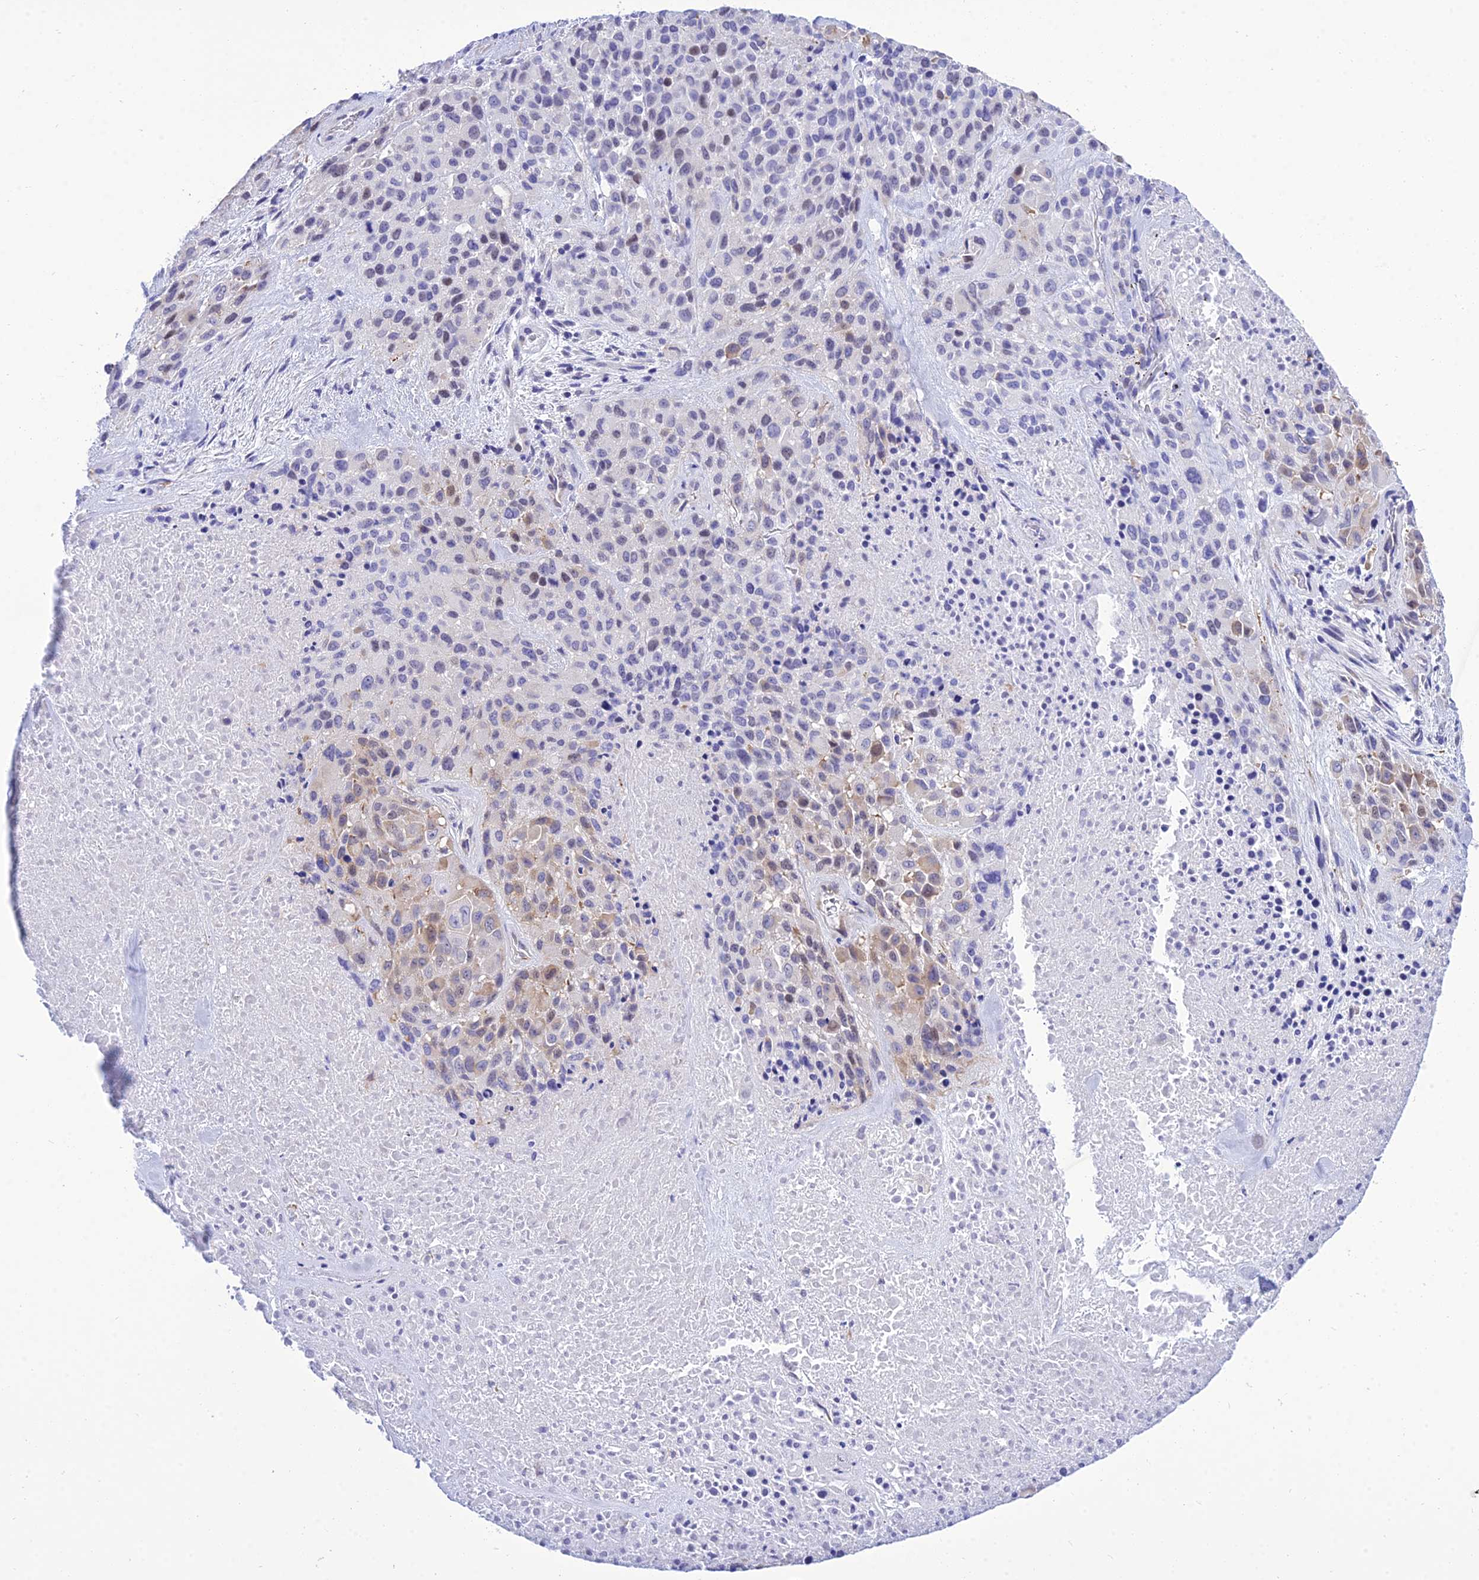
{"staining": {"intensity": "weak", "quantity": "<25%", "location": "cytoplasmic/membranous"}, "tissue": "melanoma", "cell_type": "Tumor cells", "image_type": "cancer", "snomed": [{"axis": "morphology", "description": "Malignant melanoma, Metastatic site"}, {"axis": "topography", "description": "Skin"}], "caption": "IHC photomicrograph of neoplastic tissue: melanoma stained with DAB reveals no significant protein positivity in tumor cells.", "gene": "DEFB107A", "patient": {"sex": "female", "age": 81}}